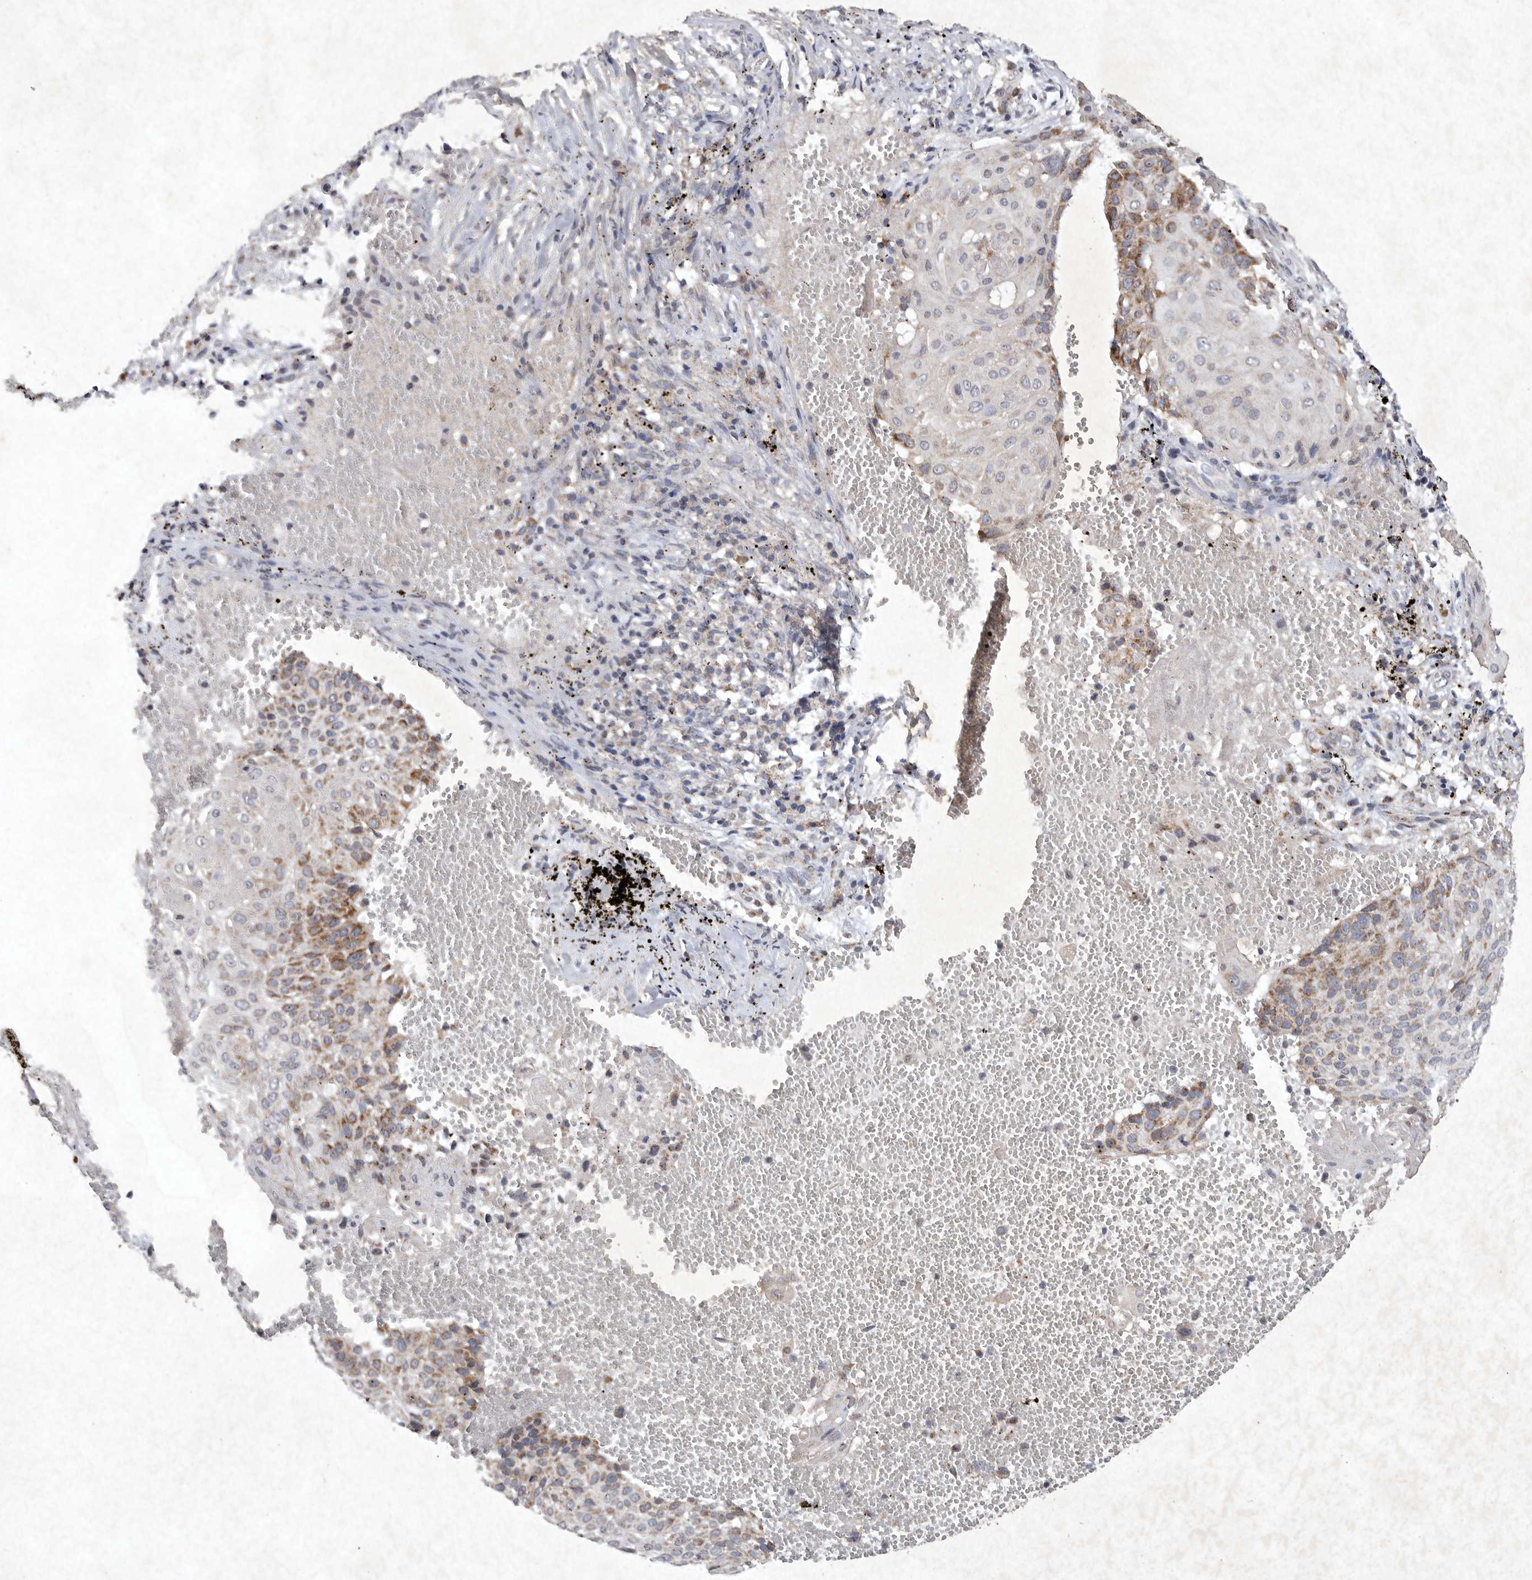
{"staining": {"intensity": "moderate", "quantity": "25%-75%", "location": "cytoplasmic/membranous"}, "tissue": "cervical cancer", "cell_type": "Tumor cells", "image_type": "cancer", "snomed": [{"axis": "morphology", "description": "Squamous cell carcinoma, NOS"}, {"axis": "topography", "description": "Cervix"}], "caption": "Immunohistochemical staining of squamous cell carcinoma (cervical) shows moderate cytoplasmic/membranous protein expression in about 25%-75% of tumor cells.", "gene": "DDR1", "patient": {"sex": "female", "age": 74}}